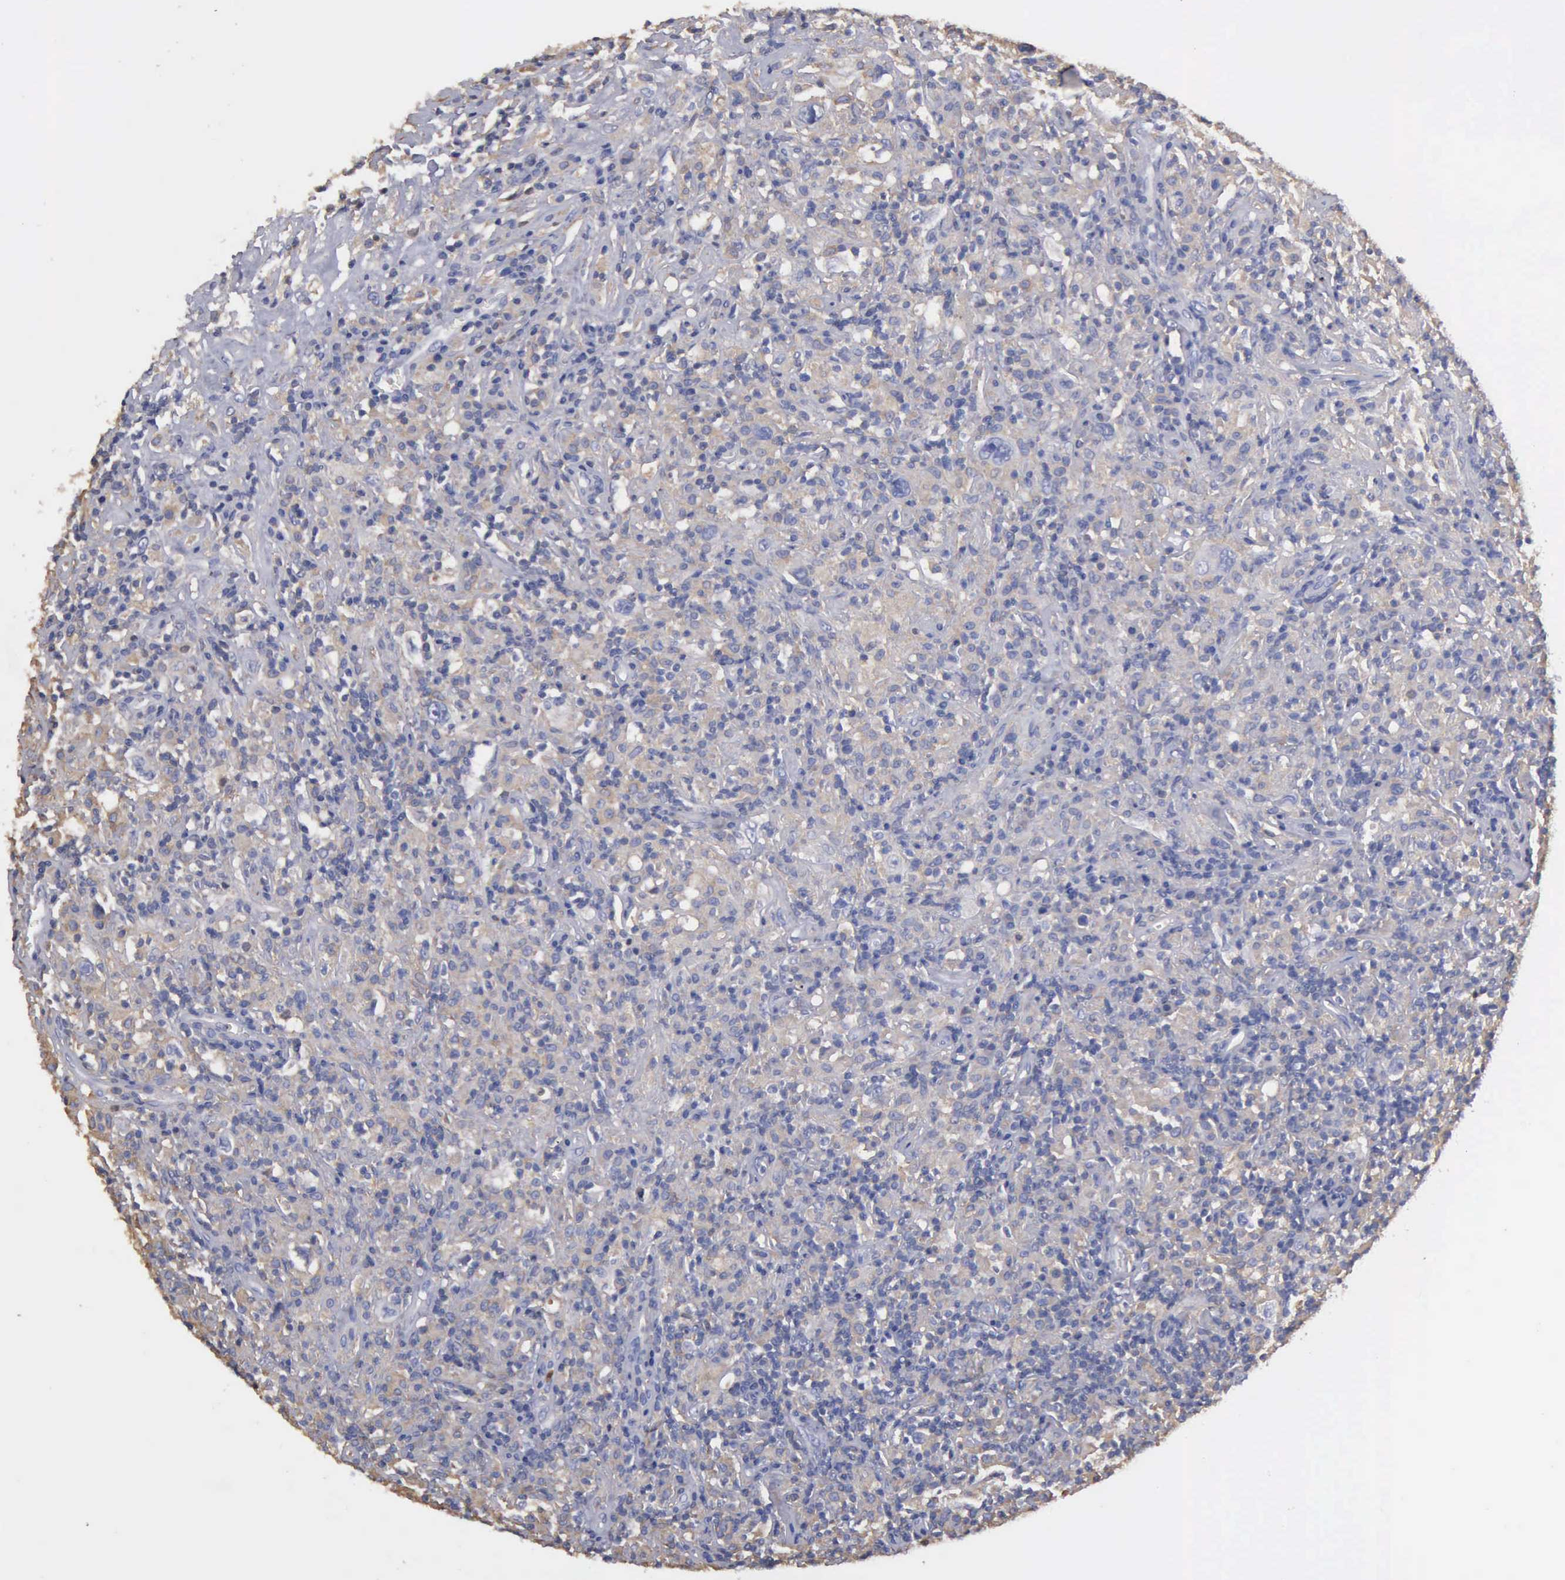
{"staining": {"intensity": "negative", "quantity": "none", "location": "none"}, "tissue": "lymphoma", "cell_type": "Tumor cells", "image_type": "cancer", "snomed": [{"axis": "morphology", "description": "Hodgkin's disease, NOS"}, {"axis": "topography", "description": "Lymph node"}], "caption": "High magnification brightfield microscopy of Hodgkin's disease stained with DAB (3,3'-diaminobenzidine) (brown) and counterstained with hematoxylin (blue): tumor cells show no significant expression.", "gene": "G6PD", "patient": {"sex": "male", "age": 46}}